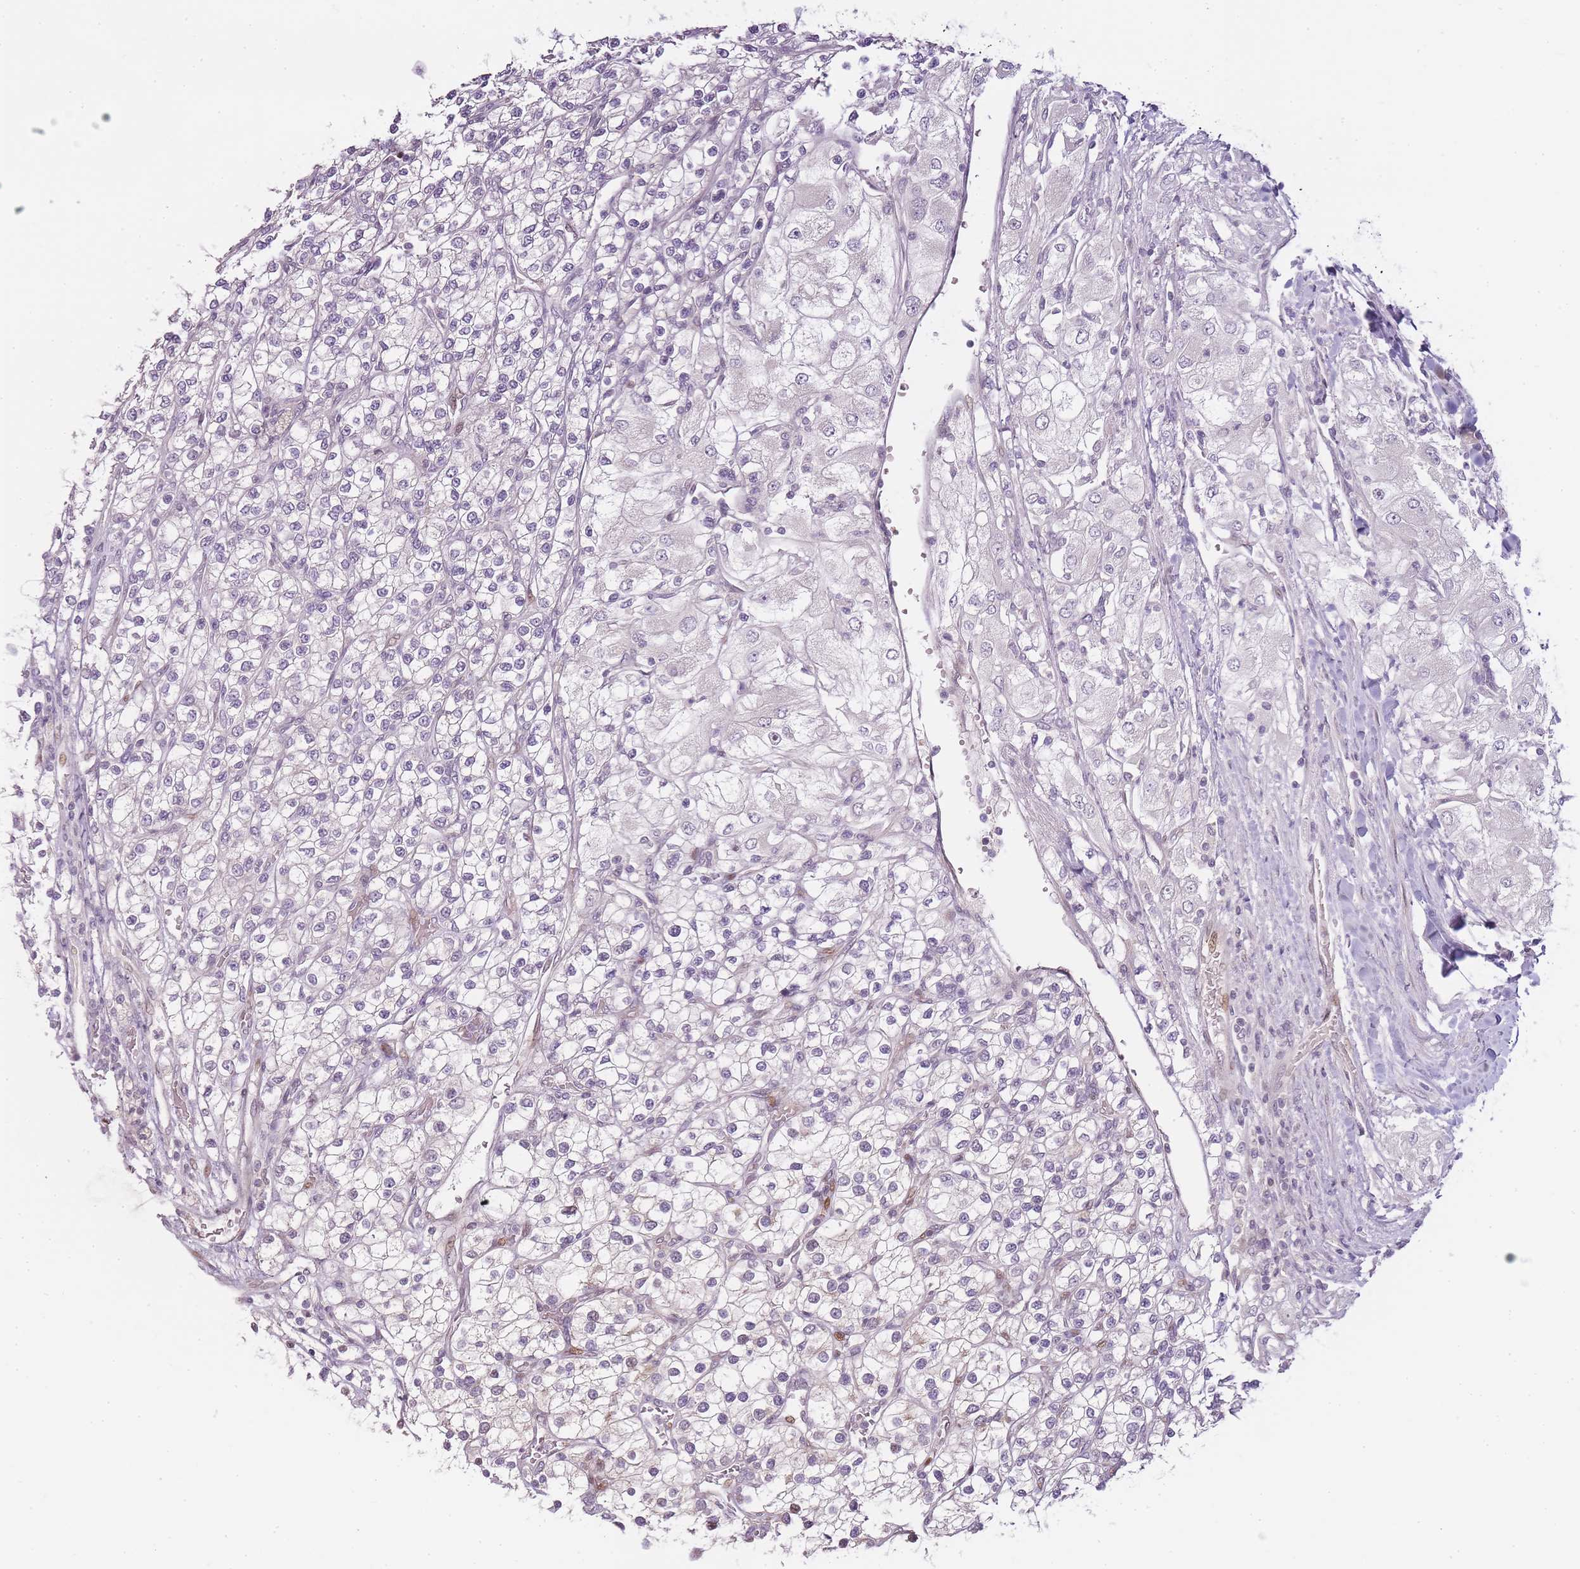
{"staining": {"intensity": "negative", "quantity": "none", "location": "none"}, "tissue": "renal cancer", "cell_type": "Tumor cells", "image_type": "cancer", "snomed": [{"axis": "morphology", "description": "Adenocarcinoma, NOS"}, {"axis": "topography", "description": "Kidney"}], "caption": "This is an IHC image of renal cancer. There is no positivity in tumor cells.", "gene": "OGG1", "patient": {"sex": "male", "age": 80}}